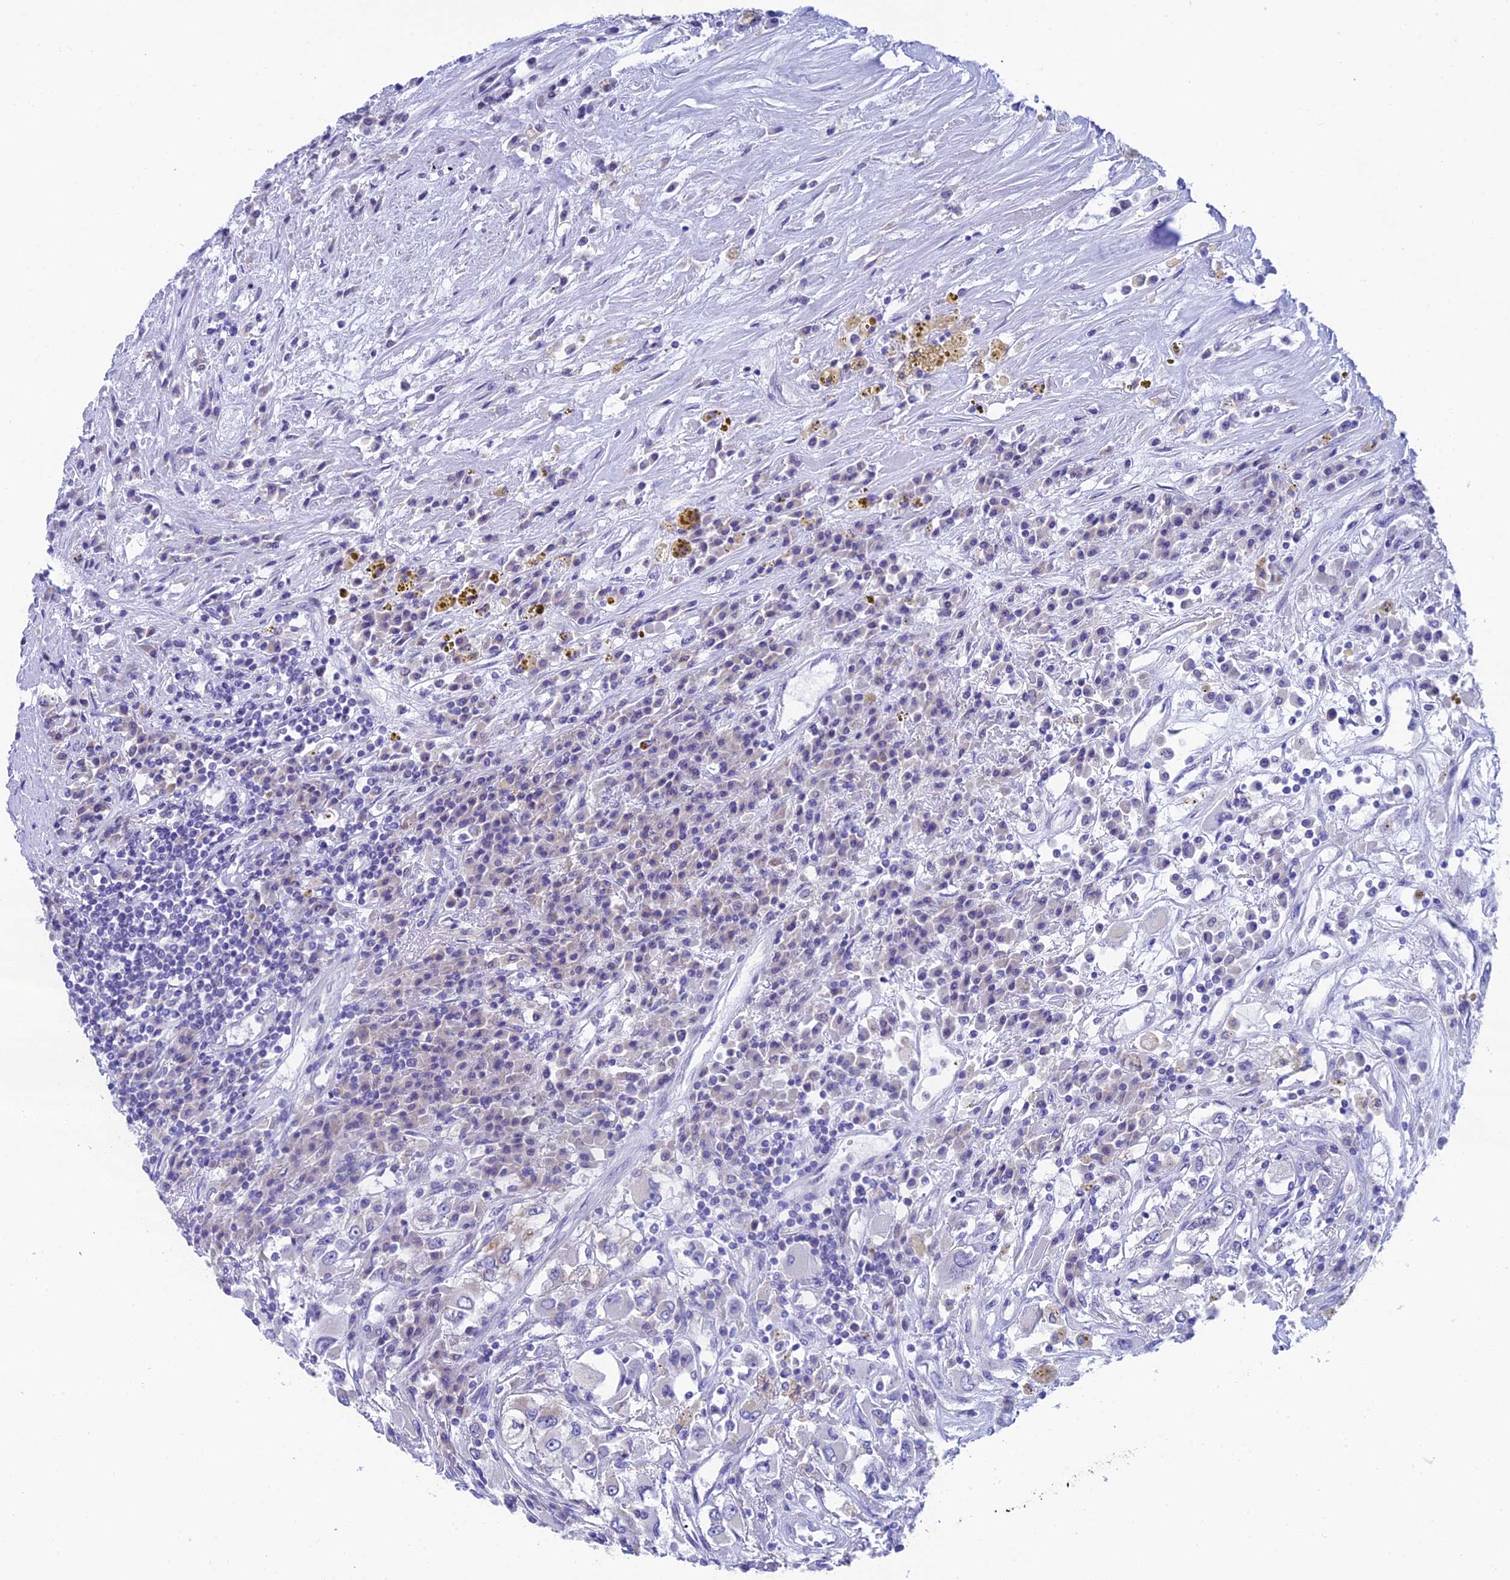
{"staining": {"intensity": "negative", "quantity": "none", "location": "none"}, "tissue": "renal cancer", "cell_type": "Tumor cells", "image_type": "cancer", "snomed": [{"axis": "morphology", "description": "Adenocarcinoma, NOS"}, {"axis": "topography", "description": "Kidney"}], "caption": "Image shows no significant protein expression in tumor cells of renal cancer (adenocarcinoma).", "gene": "REEP4", "patient": {"sex": "female", "age": 52}}